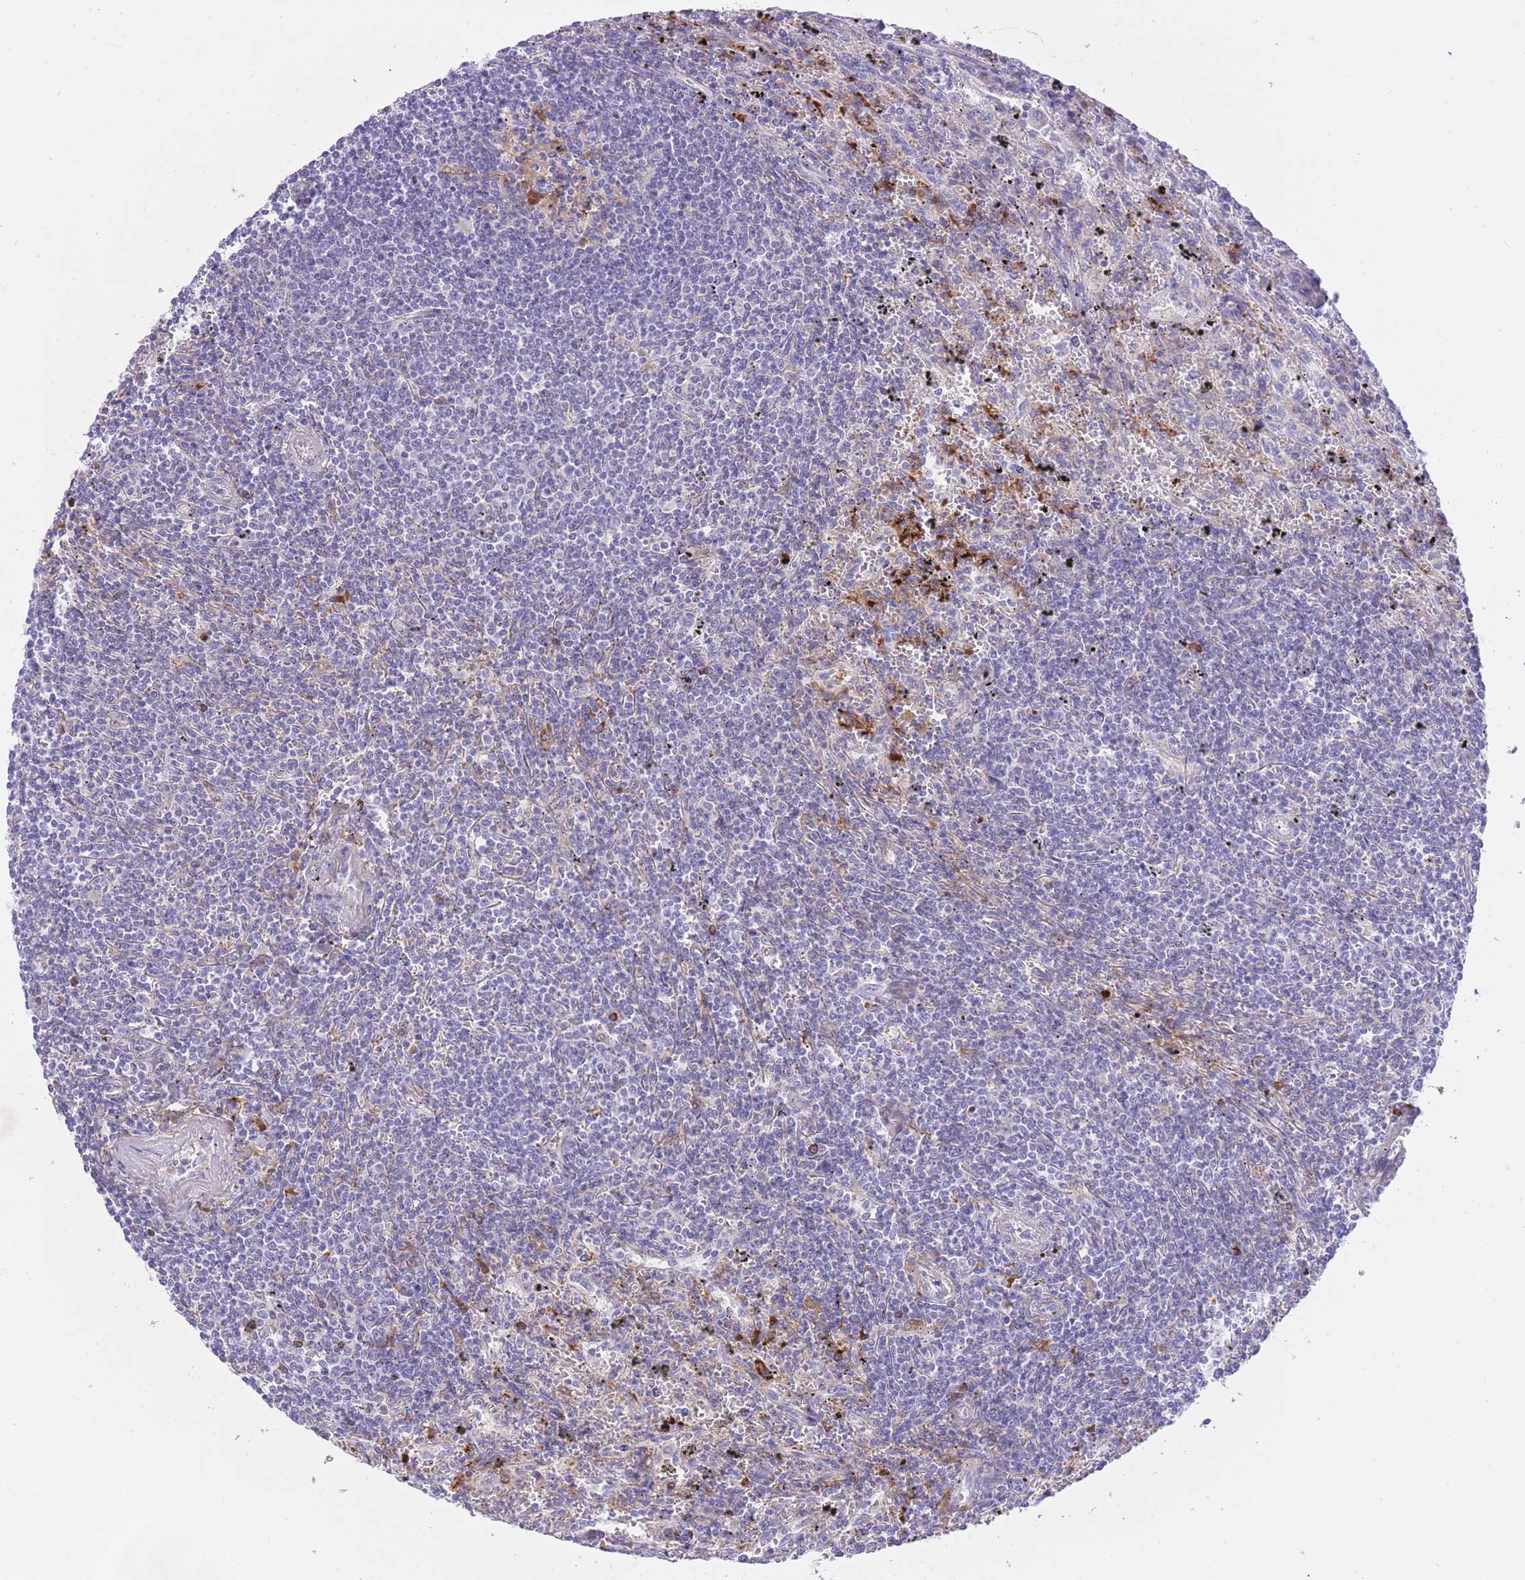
{"staining": {"intensity": "negative", "quantity": "none", "location": "none"}, "tissue": "lymphoma", "cell_type": "Tumor cells", "image_type": "cancer", "snomed": [{"axis": "morphology", "description": "Malignant lymphoma, non-Hodgkin's type, Low grade"}, {"axis": "topography", "description": "Spleen"}], "caption": "Tumor cells are negative for brown protein staining in low-grade malignant lymphoma, non-Hodgkin's type.", "gene": "HRG", "patient": {"sex": "male", "age": 76}}